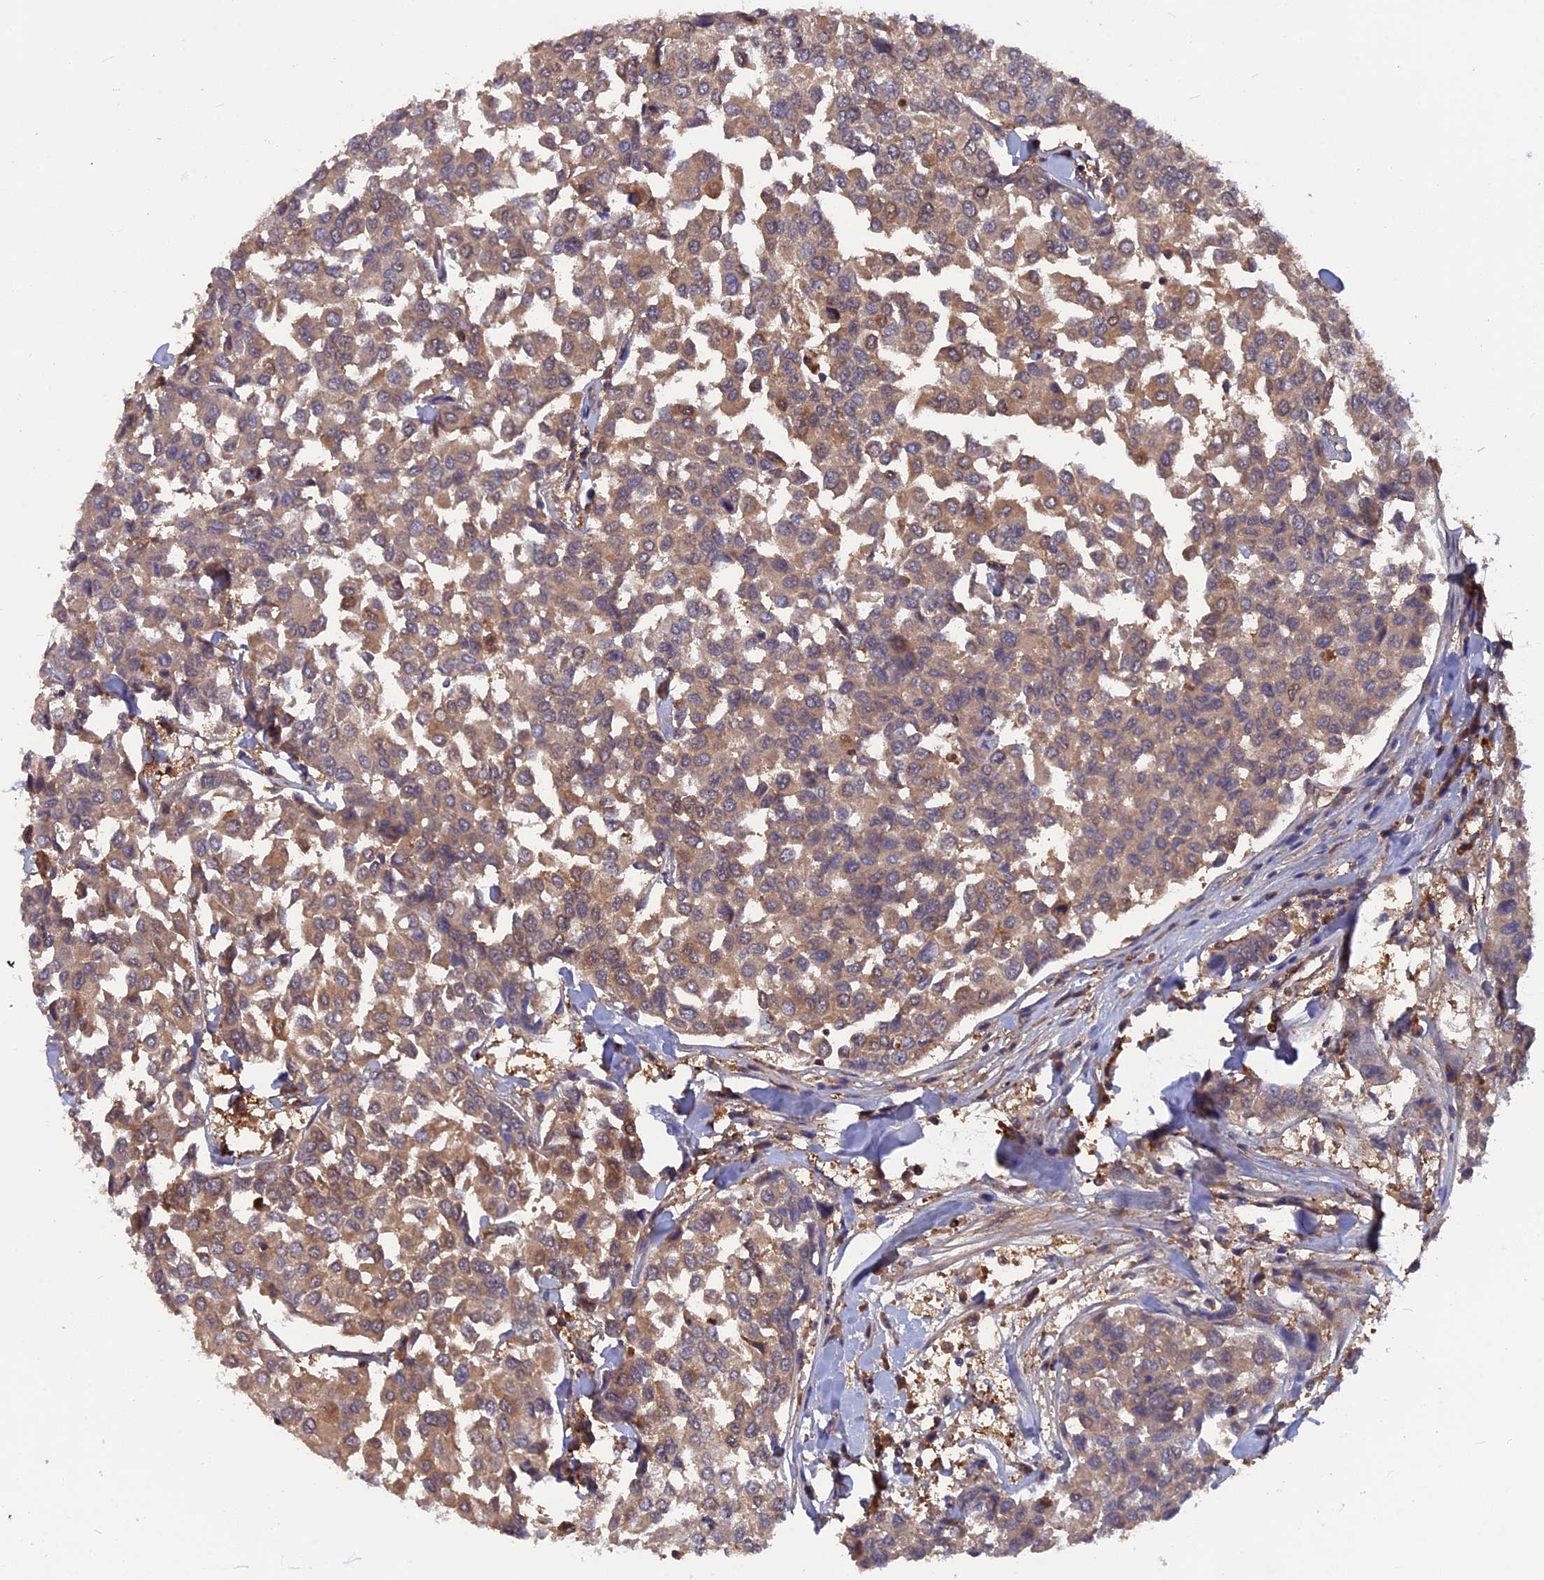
{"staining": {"intensity": "weak", "quantity": ">75%", "location": "cytoplasmic/membranous"}, "tissue": "breast cancer", "cell_type": "Tumor cells", "image_type": "cancer", "snomed": [{"axis": "morphology", "description": "Duct carcinoma"}, {"axis": "topography", "description": "Breast"}], "caption": "This is an image of immunohistochemistry staining of breast cancer, which shows weak expression in the cytoplasmic/membranous of tumor cells.", "gene": "BLVRA", "patient": {"sex": "female", "age": 55}}